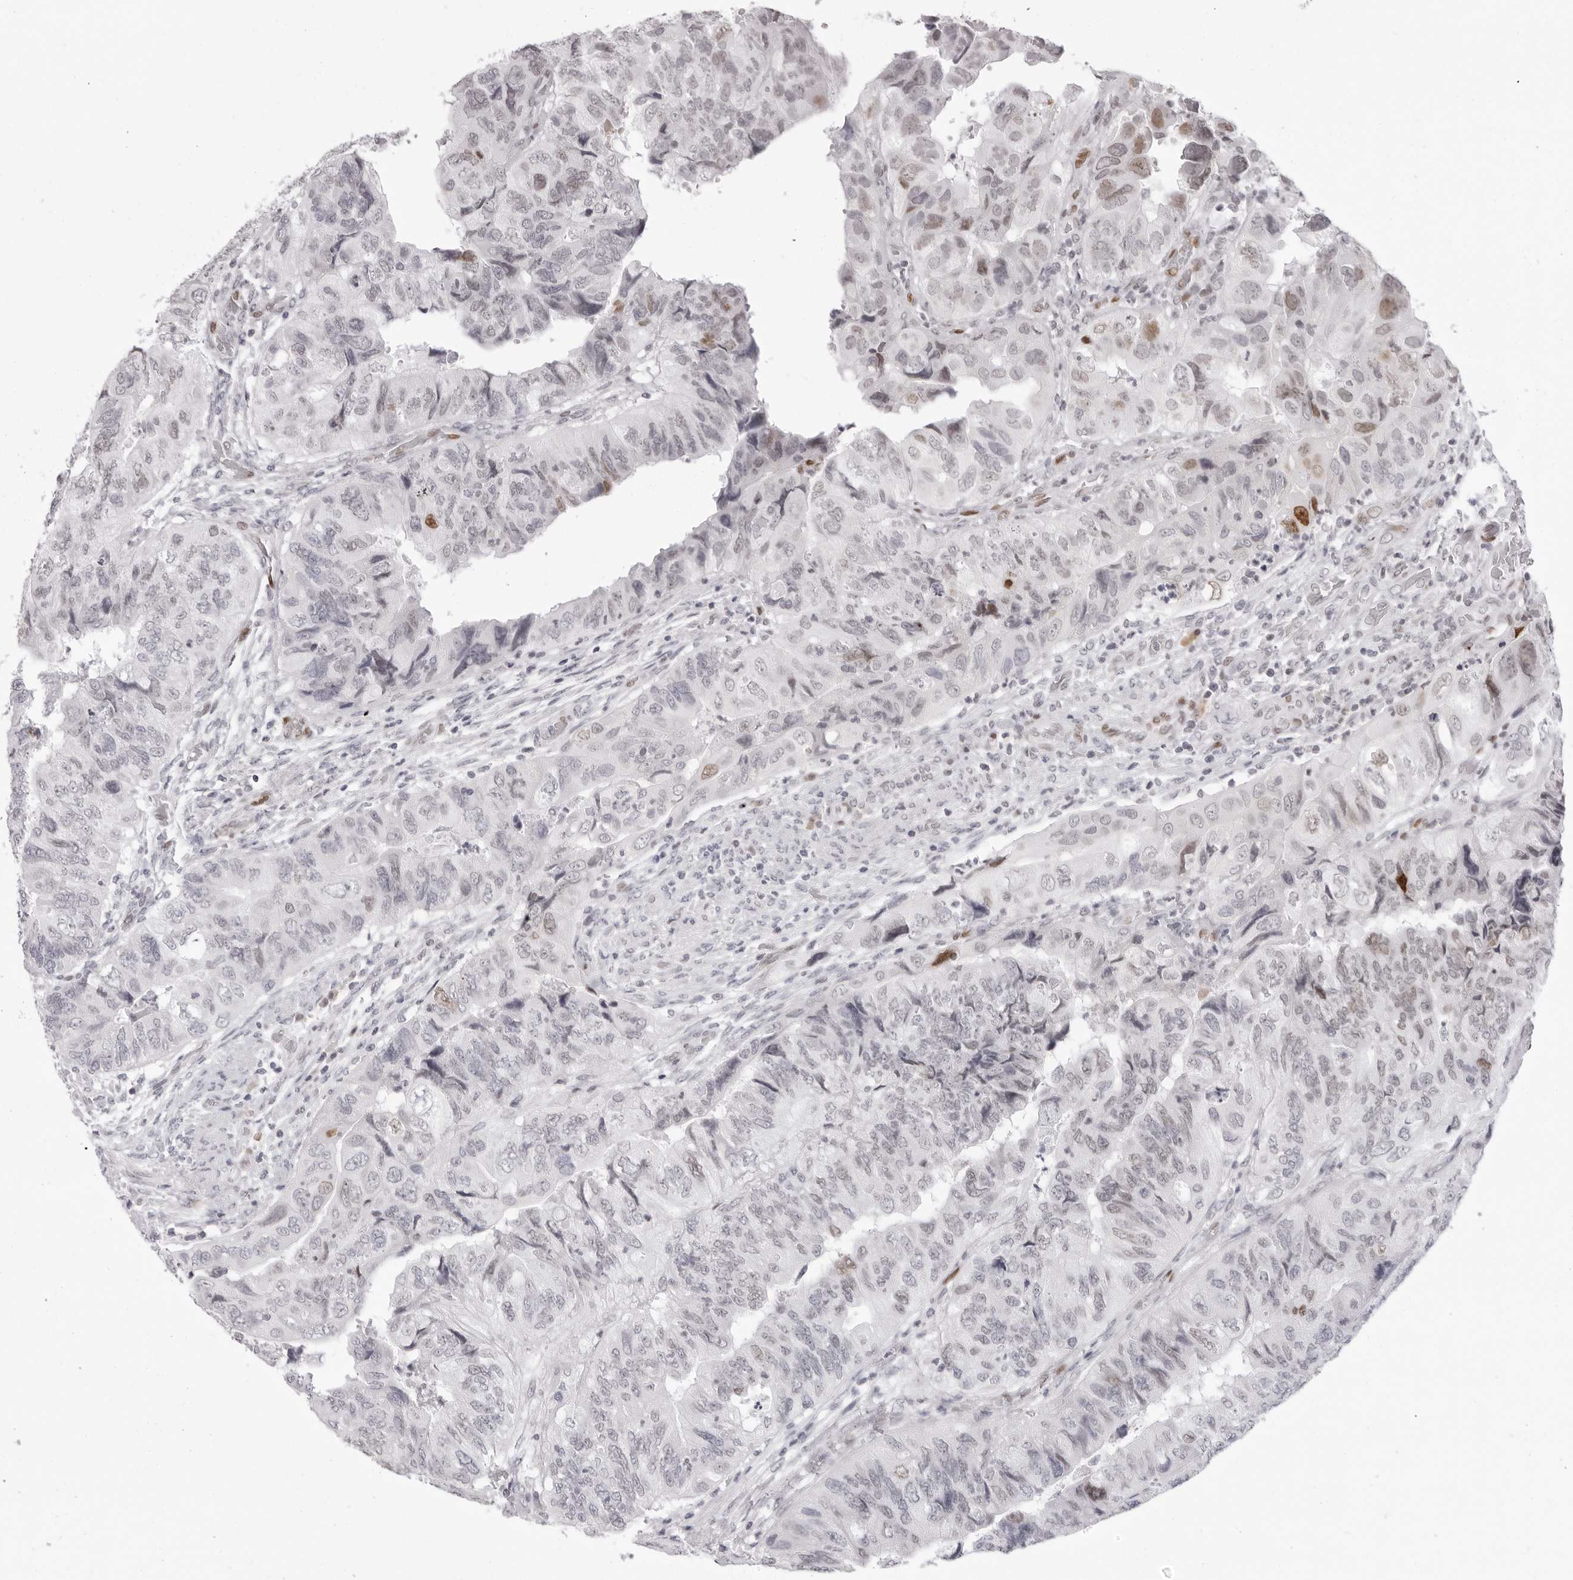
{"staining": {"intensity": "moderate", "quantity": "<25%", "location": "nuclear"}, "tissue": "colorectal cancer", "cell_type": "Tumor cells", "image_type": "cancer", "snomed": [{"axis": "morphology", "description": "Adenocarcinoma, NOS"}, {"axis": "topography", "description": "Rectum"}], "caption": "Colorectal adenocarcinoma stained with a protein marker demonstrates moderate staining in tumor cells.", "gene": "MAFK", "patient": {"sex": "male", "age": 63}}